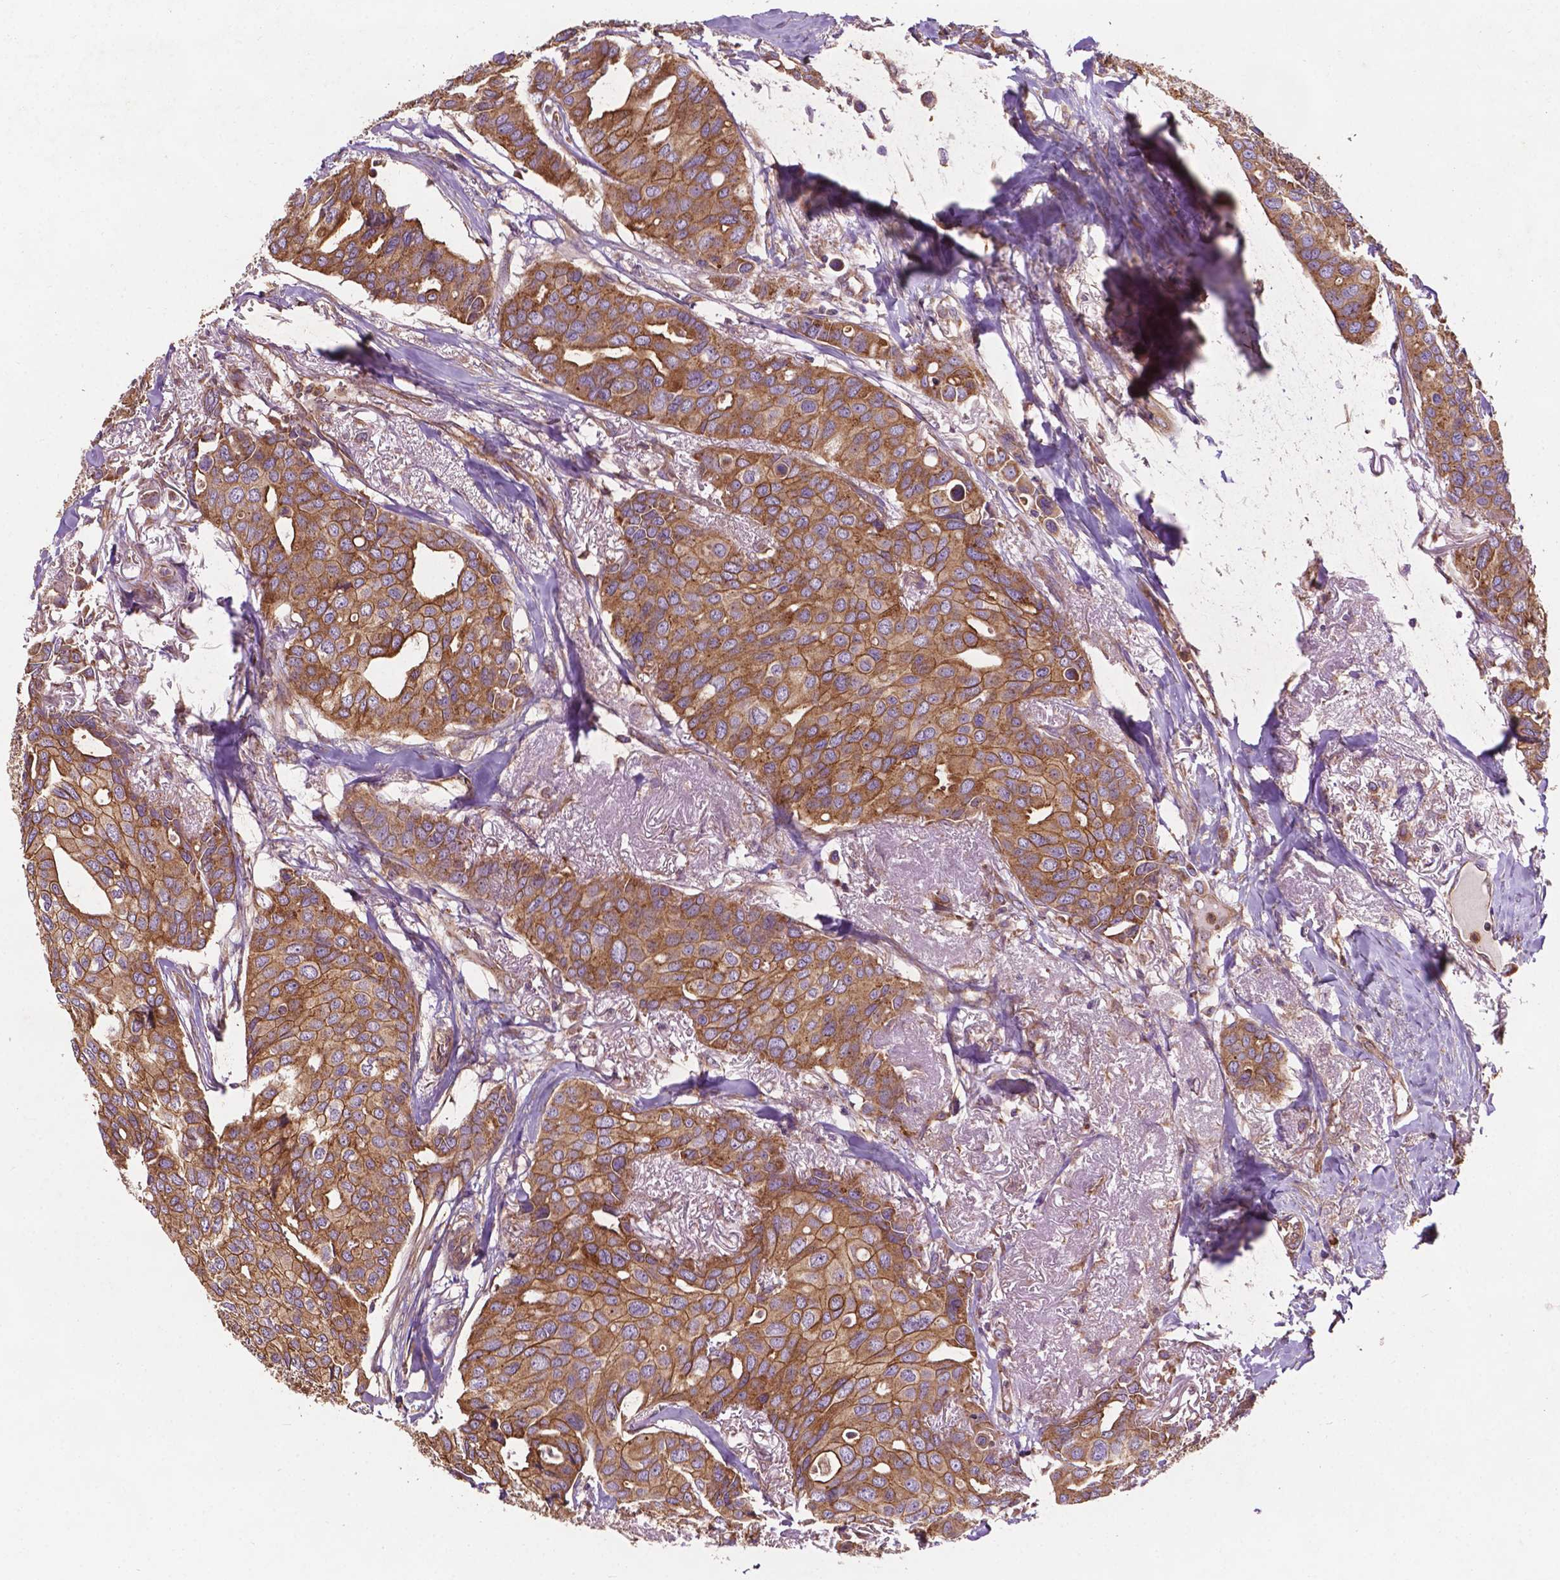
{"staining": {"intensity": "moderate", "quantity": ">75%", "location": "cytoplasmic/membranous"}, "tissue": "breast cancer", "cell_type": "Tumor cells", "image_type": "cancer", "snomed": [{"axis": "morphology", "description": "Duct carcinoma"}, {"axis": "topography", "description": "Breast"}], "caption": "An immunohistochemistry (IHC) histopathology image of neoplastic tissue is shown. Protein staining in brown highlights moderate cytoplasmic/membranous positivity in breast cancer (intraductal carcinoma) within tumor cells. The staining was performed using DAB (3,3'-diaminobenzidine) to visualize the protein expression in brown, while the nuclei were stained in blue with hematoxylin (Magnification: 20x).", "gene": "CCDC71L", "patient": {"sex": "female", "age": 54}}